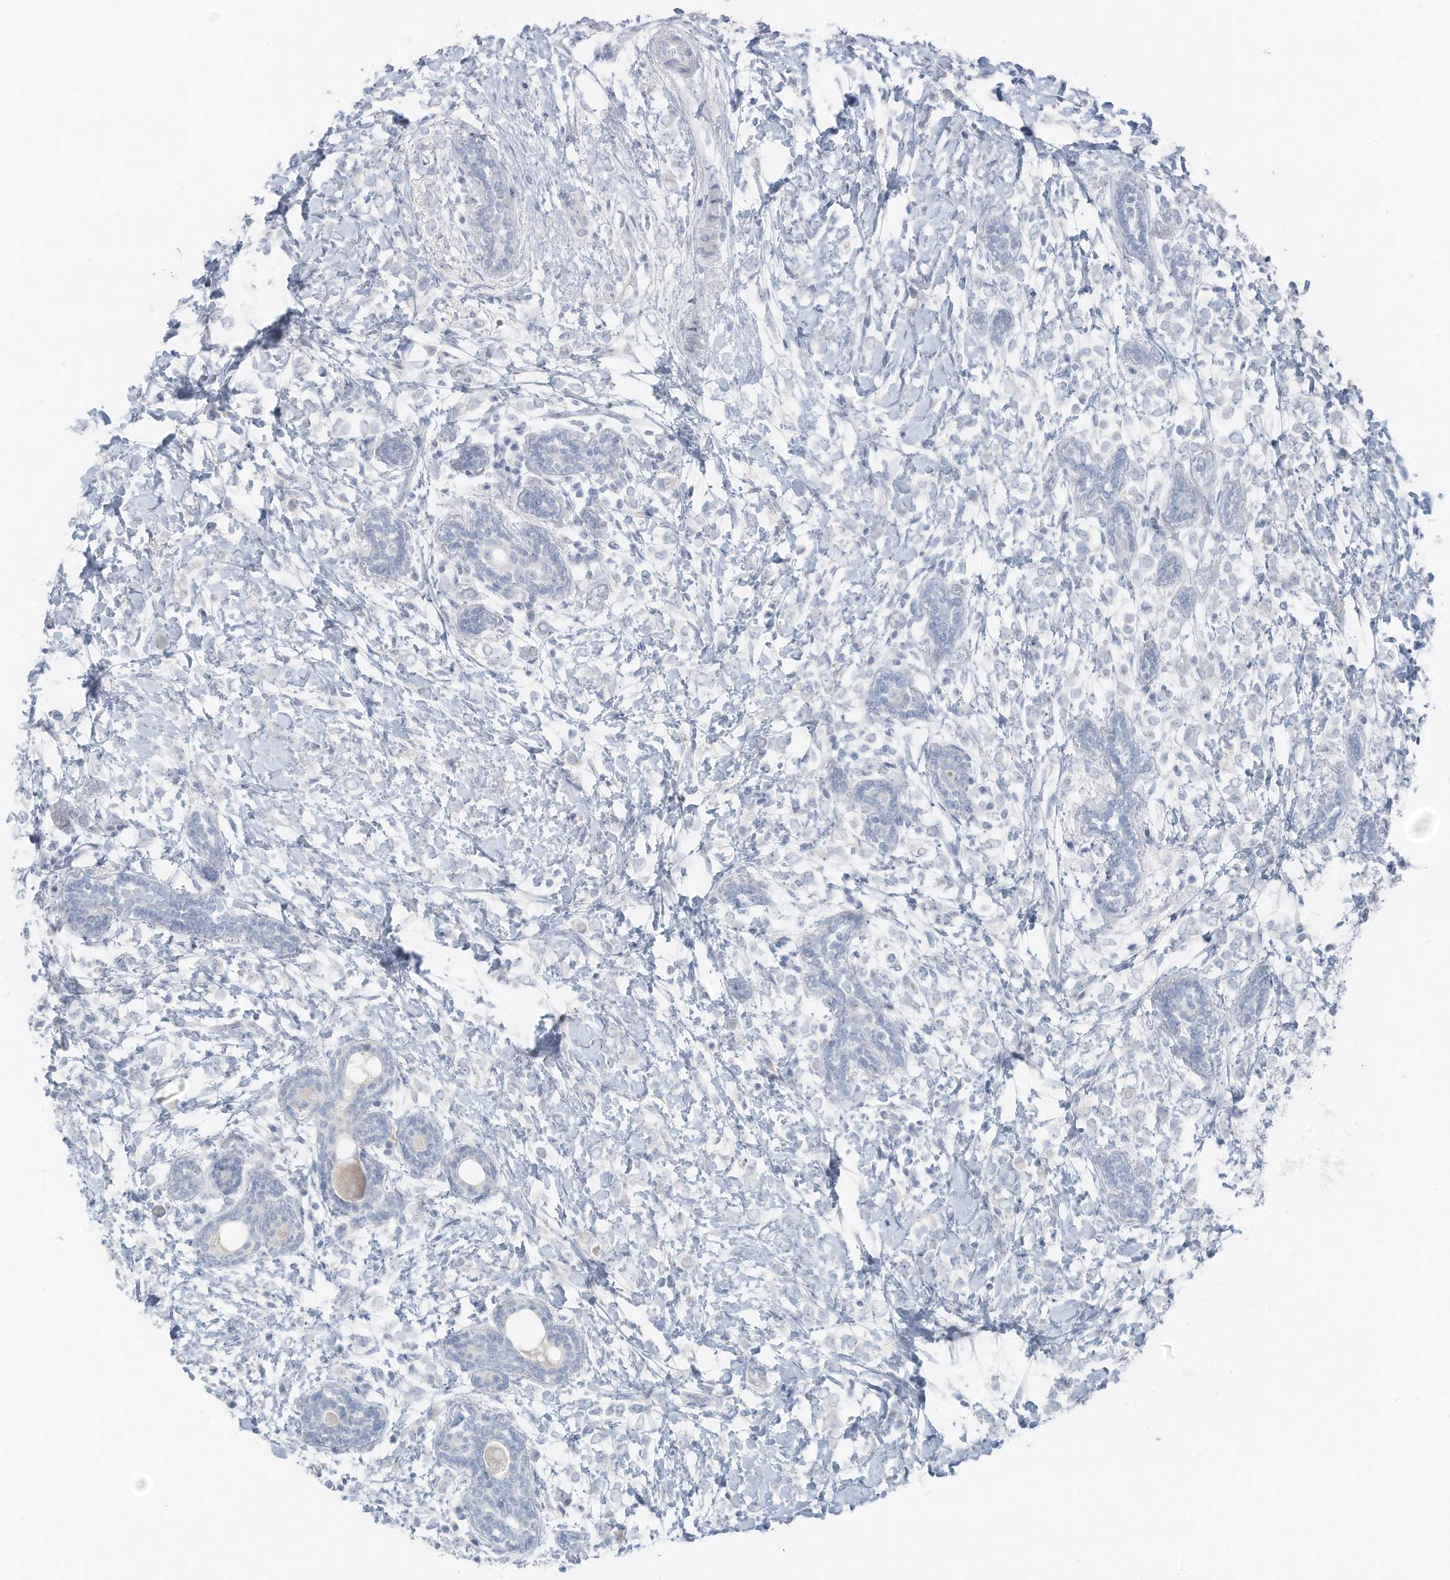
{"staining": {"intensity": "negative", "quantity": "none", "location": "none"}, "tissue": "breast cancer", "cell_type": "Tumor cells", "image_type": "cancer", "snomed": [{"axis": "morphology", "description": "Normal tissue, NOS"}, {"axis": "morphology", "description": "Lobular carcinoma"}, {"axis": "topography", "description": "Breast"}], "caption": "Photomicrograph shows no significant protein expression in tumor cells of breast cancer.", "gene": "SLC25A43", "patient": {"sex": "female", "age": 47}}